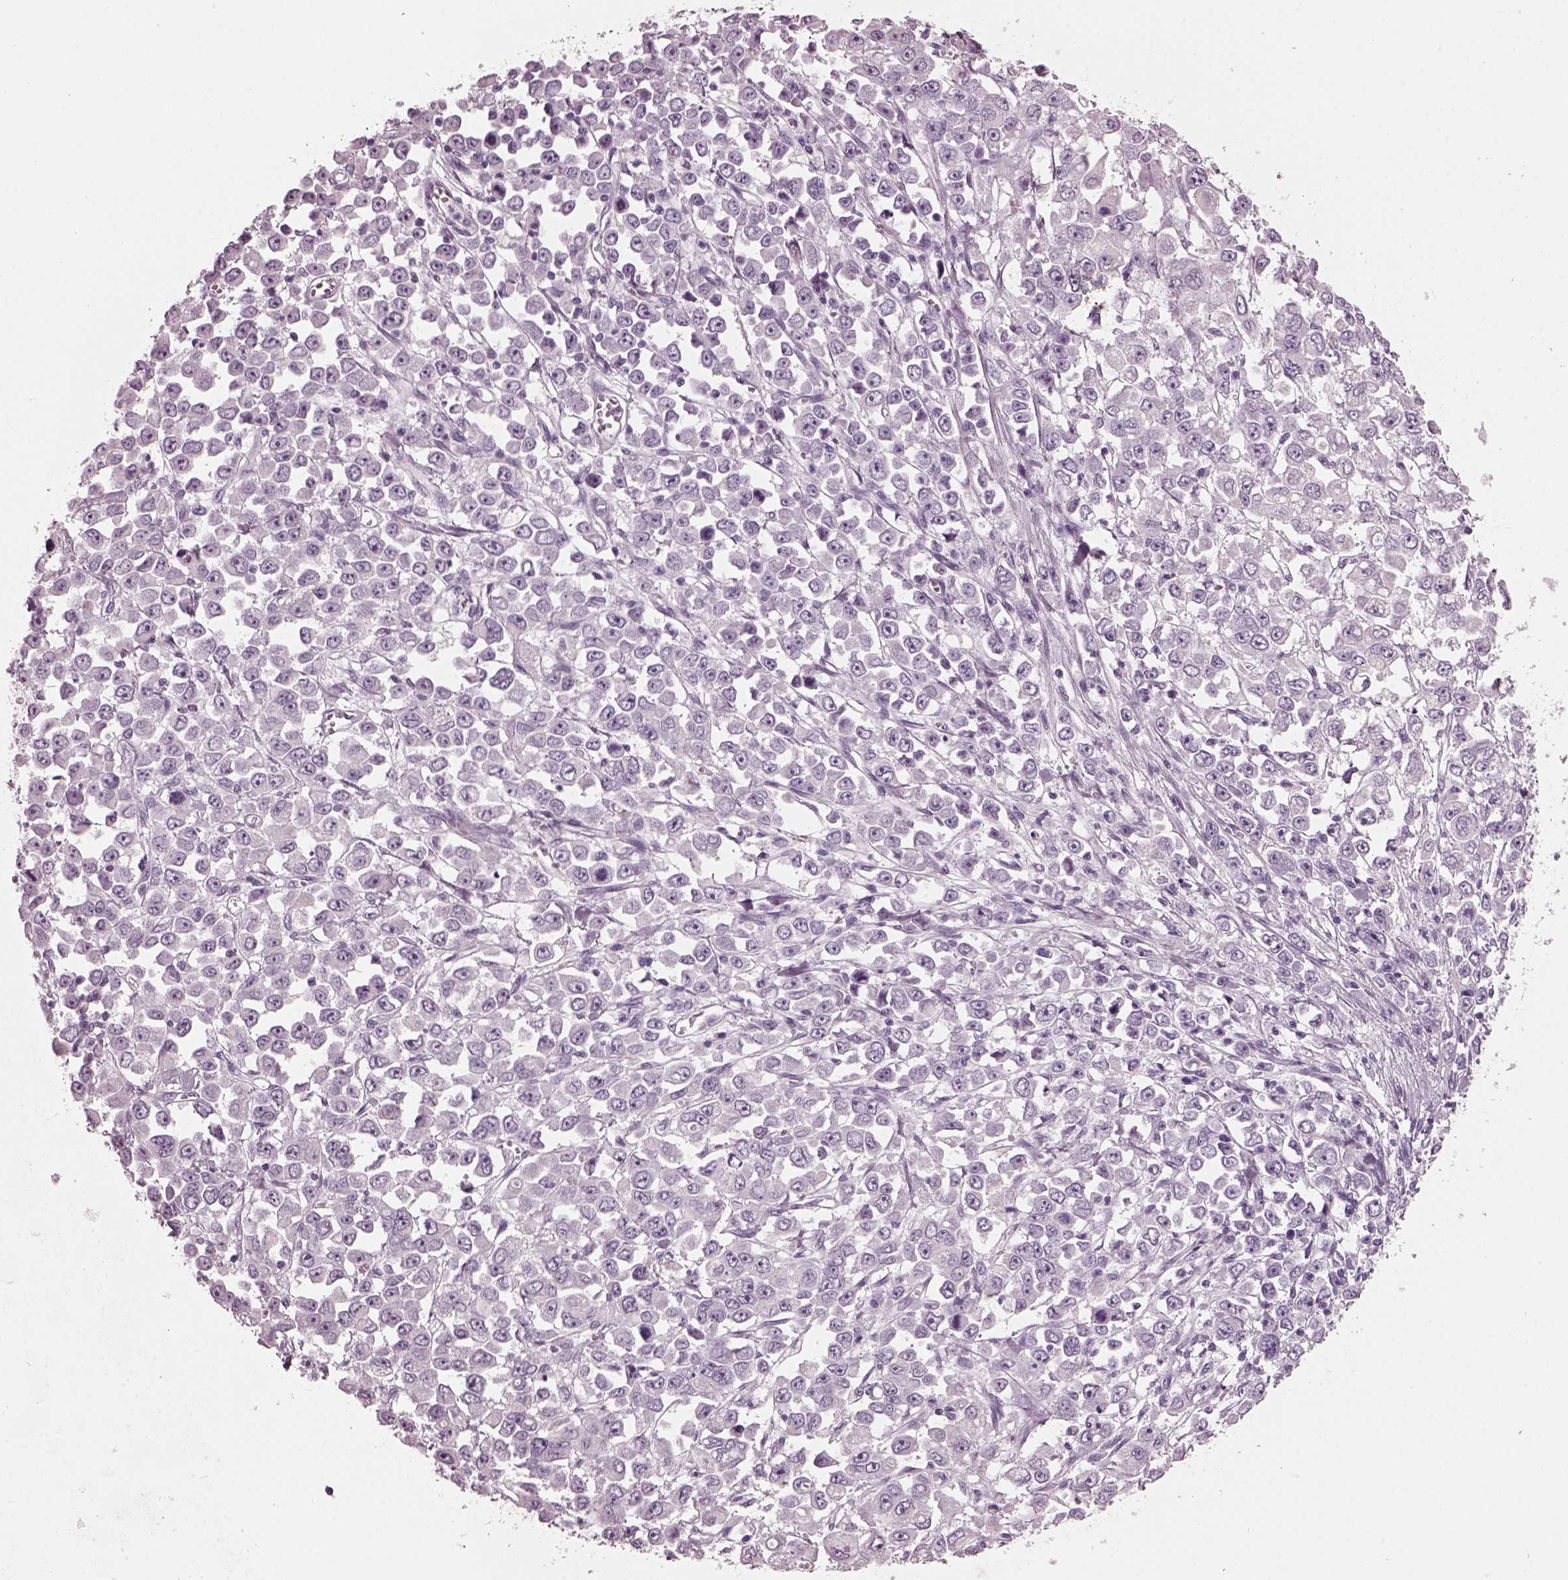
{"staining": {"intensity": "negative", "quantity": "none", "location": "none"}, "tissue": "stomach cancer", "cell_type": "Tumor cells", "image_type": "cancer", "snomed": [{"axis": "morphology", "description": "Adenocarcinoma, NOS"}, {"axis": "topography", "description": "Stomach, upper"}], "caption": "IHC of human stomach cancer (adenocarcinoma) exhibits no positivity in tumor cells.", "gene": "RCVRN", "patient": {"sex": "male", "age": 70}}